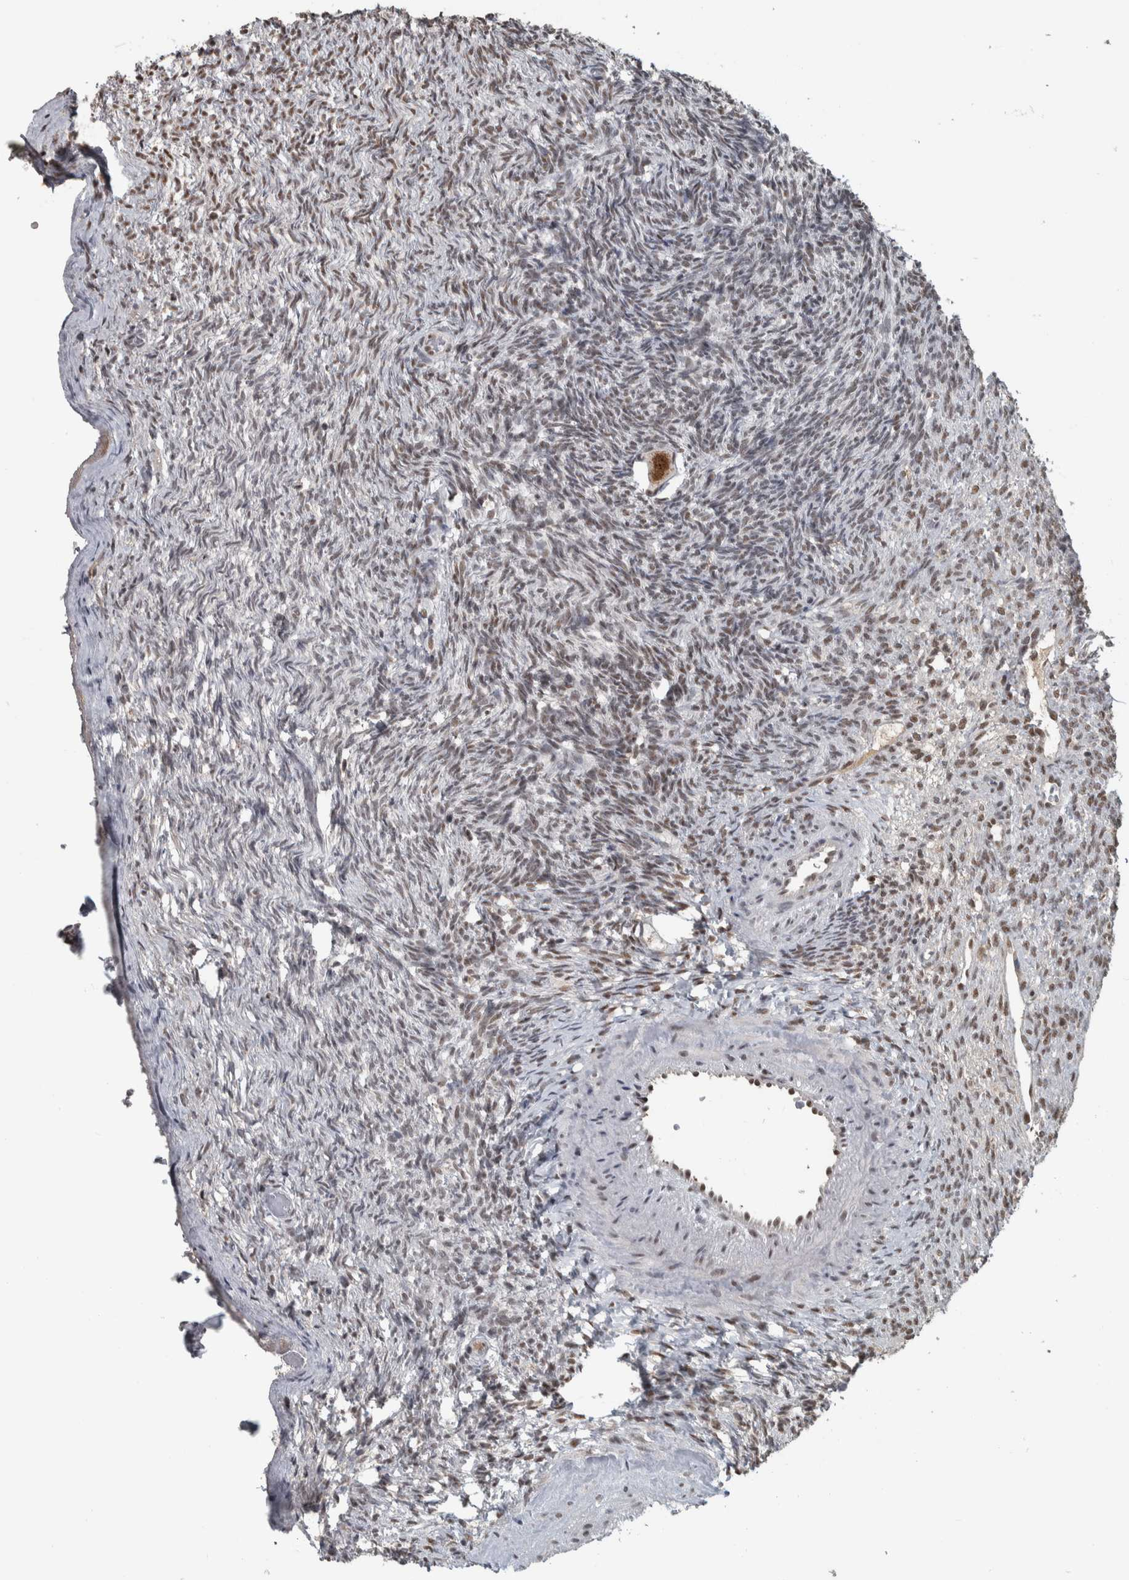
{"staining": {"intensity": "moderate", "quantity": ">75%", "location": "nuclear"}, "tissue": "ovary", "cell_type": "Follicle cells", "image_type": "normal", "snomed": [{"axis": "morphology", "description": "Normal tissue, NOS"}, {"axis": "topography", "description": "Ovary"}], "caption": "Moderate nuclear positivity for a protein is appreciated in about >75% of follicle cells of normal ovary using immunohistochemistry.", "gene": "DDX42", "patient": {"sex": "female", "age": 34}}